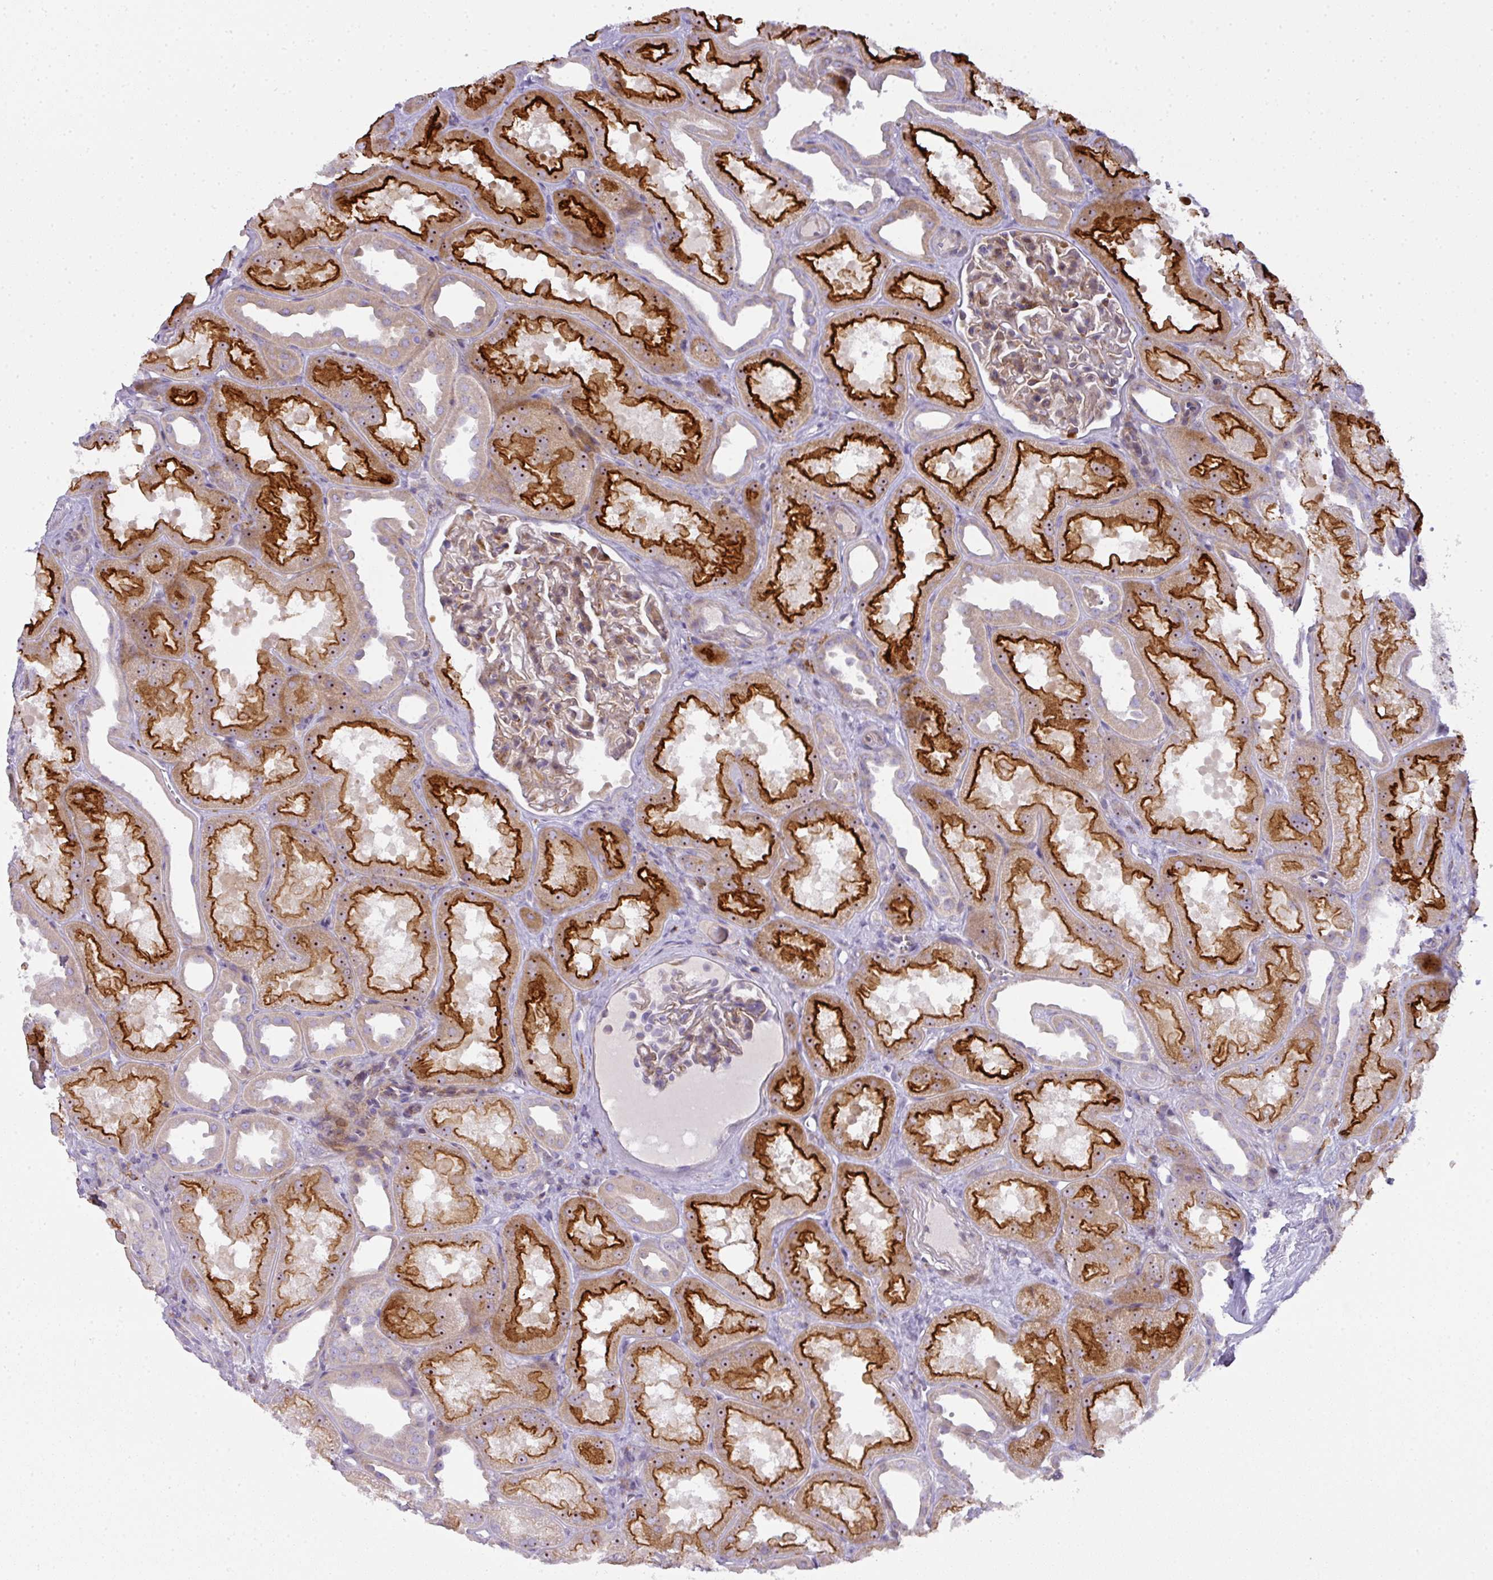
{"staining": {"intensity": "moderate", "quantity": "<25%", "location": "cytoplasmic/membranous"}, "tissue": "kidney", "cell_type": "Cells in glomeruli", "image_type": "normal", "snomed": [{"axis": "morphology", "description": "Normal tissue, NOS"}, {"axis": "topography", "description": "Kidney"}], "caption": "High-power microscopy captured an IHC micrograph of unremarkable kidney, revealing moderate cytoplasmic/membranous expression in about <25% of cells in glomeruli.", "gene": "ATP6V1F", "patient": {"sex": "male", "age": 61}}